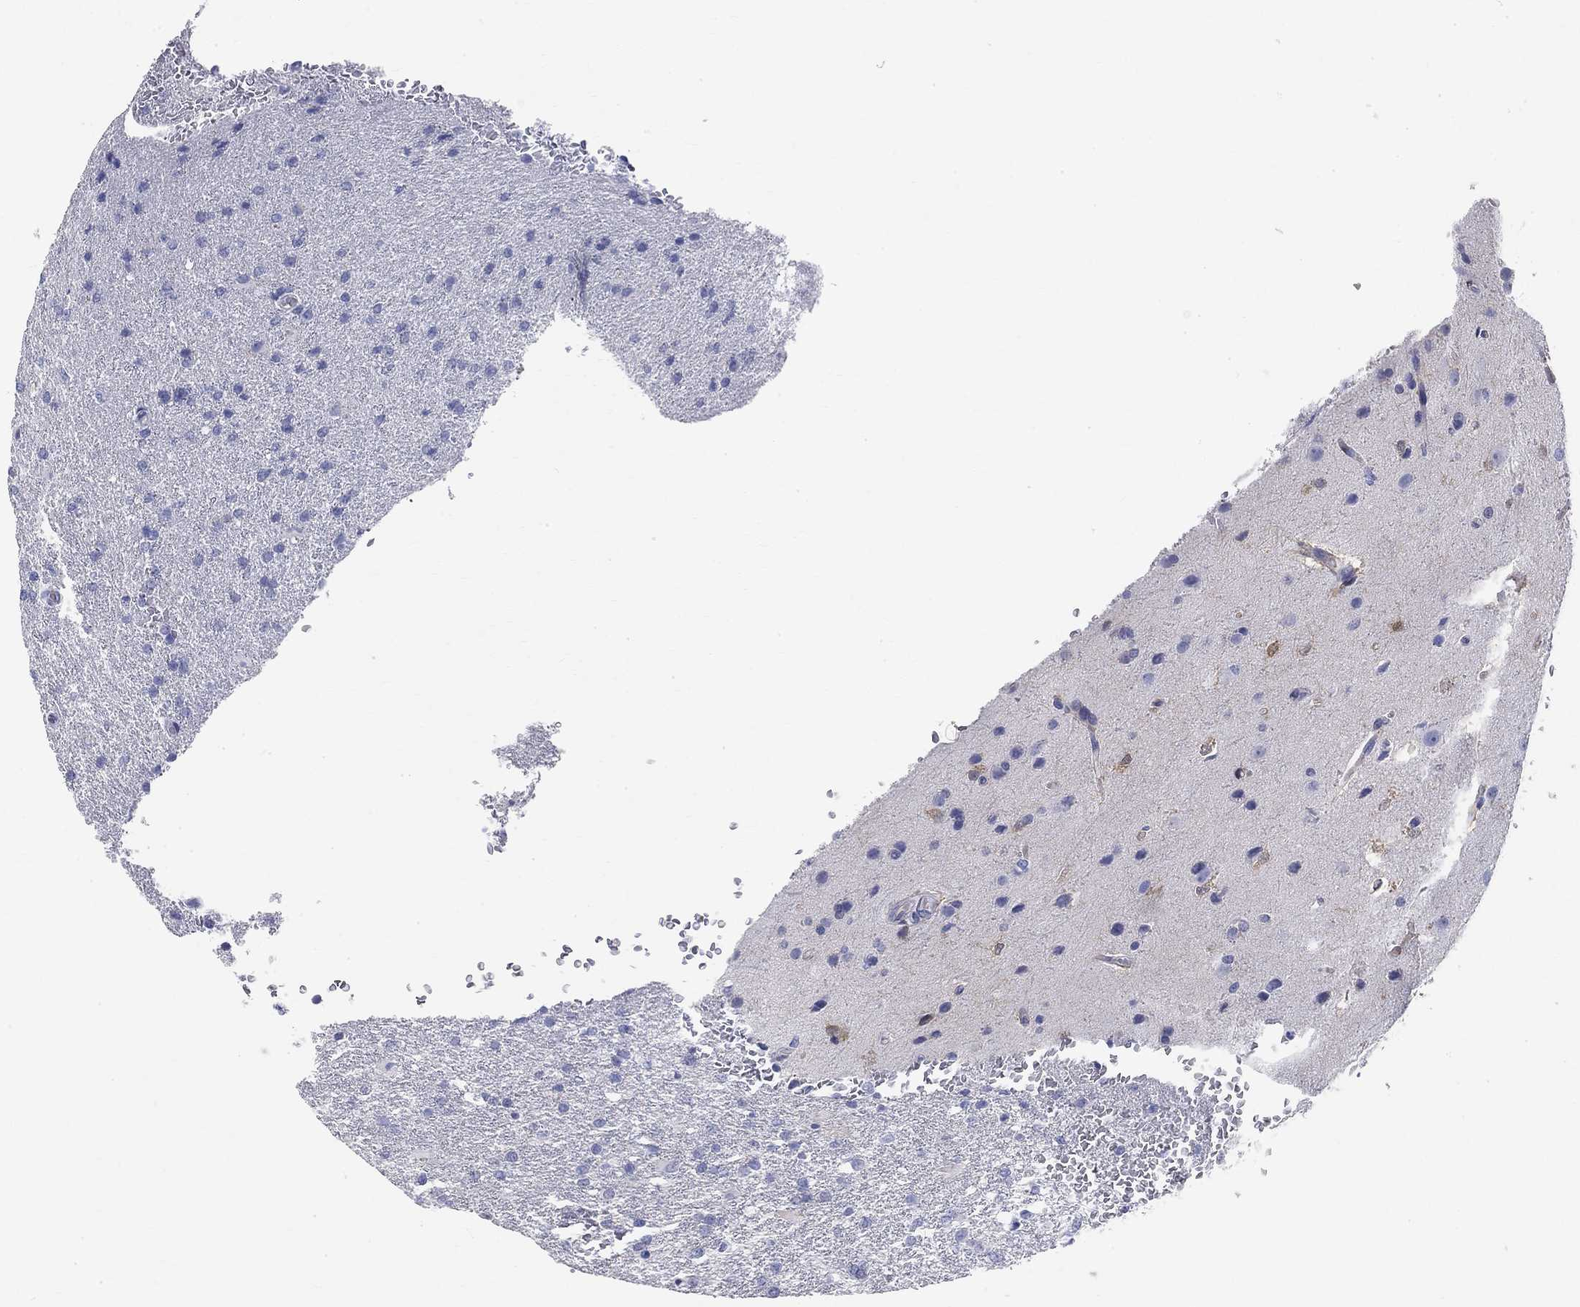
{"staining": {"intensity": "negative", "quantity": "none", "location": "none"}, "tissue": "glioma", "cell_type": "Tumor cells", "image_type": "cancer", "snomed": [{"axis": "morphology", "description": "Glioma, malignant, High grade"}, {"axis": "topography", "description": "Brain"}], "caption": "This is an immunohistochemistry histopathology image of malignant glioma (high-grade). There is no positivity in tumor cells.", "gene": "PHOX2B", "patient": {"sex": "male", "age": 68}}